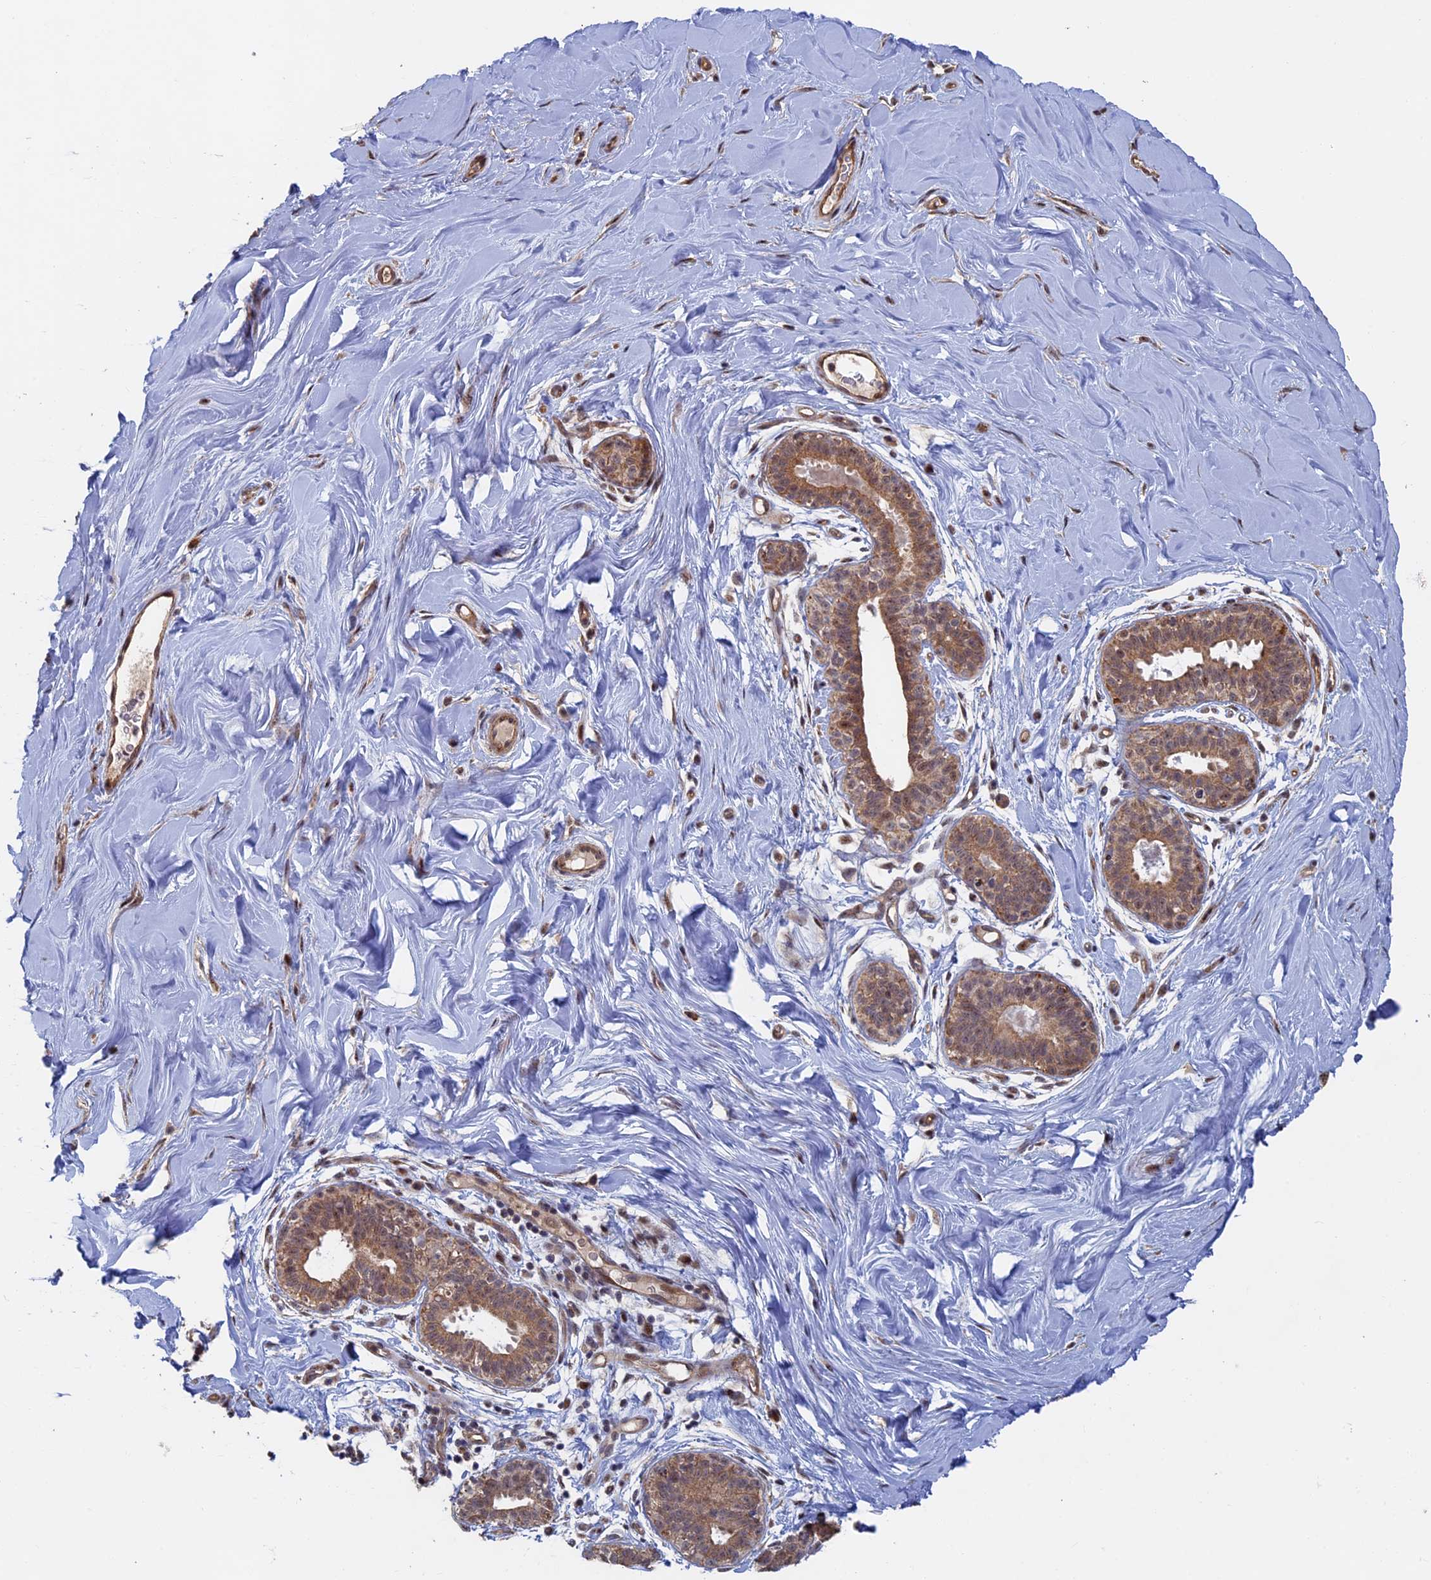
{"staining": {"intensity": "negative", "quantity": "none", "location": "none"}, "tissue": "adipose tissue", "cell_type": "Adipocytes", "image_type": "normal", "snomed": [{"axis": "morphology", "description": "Normal tissue, NOS"}, {"axis": "topography", "description": "Breast"}], "caption": "Immunohistochemistry (IHC) image of unremarkable adipose tissue: human adipose tissue stained with DAB (3,3'-diaminobenzidine) reveals no significant protein staining in adipocytes. The staining was performed using DAB to visualize the protein expression in brown, while the nuclei were stained in blue with hematoxylin (Magnification: 20x).", "gene": "KIAA1328", "patient": {"sex": "female", "age": 26}}